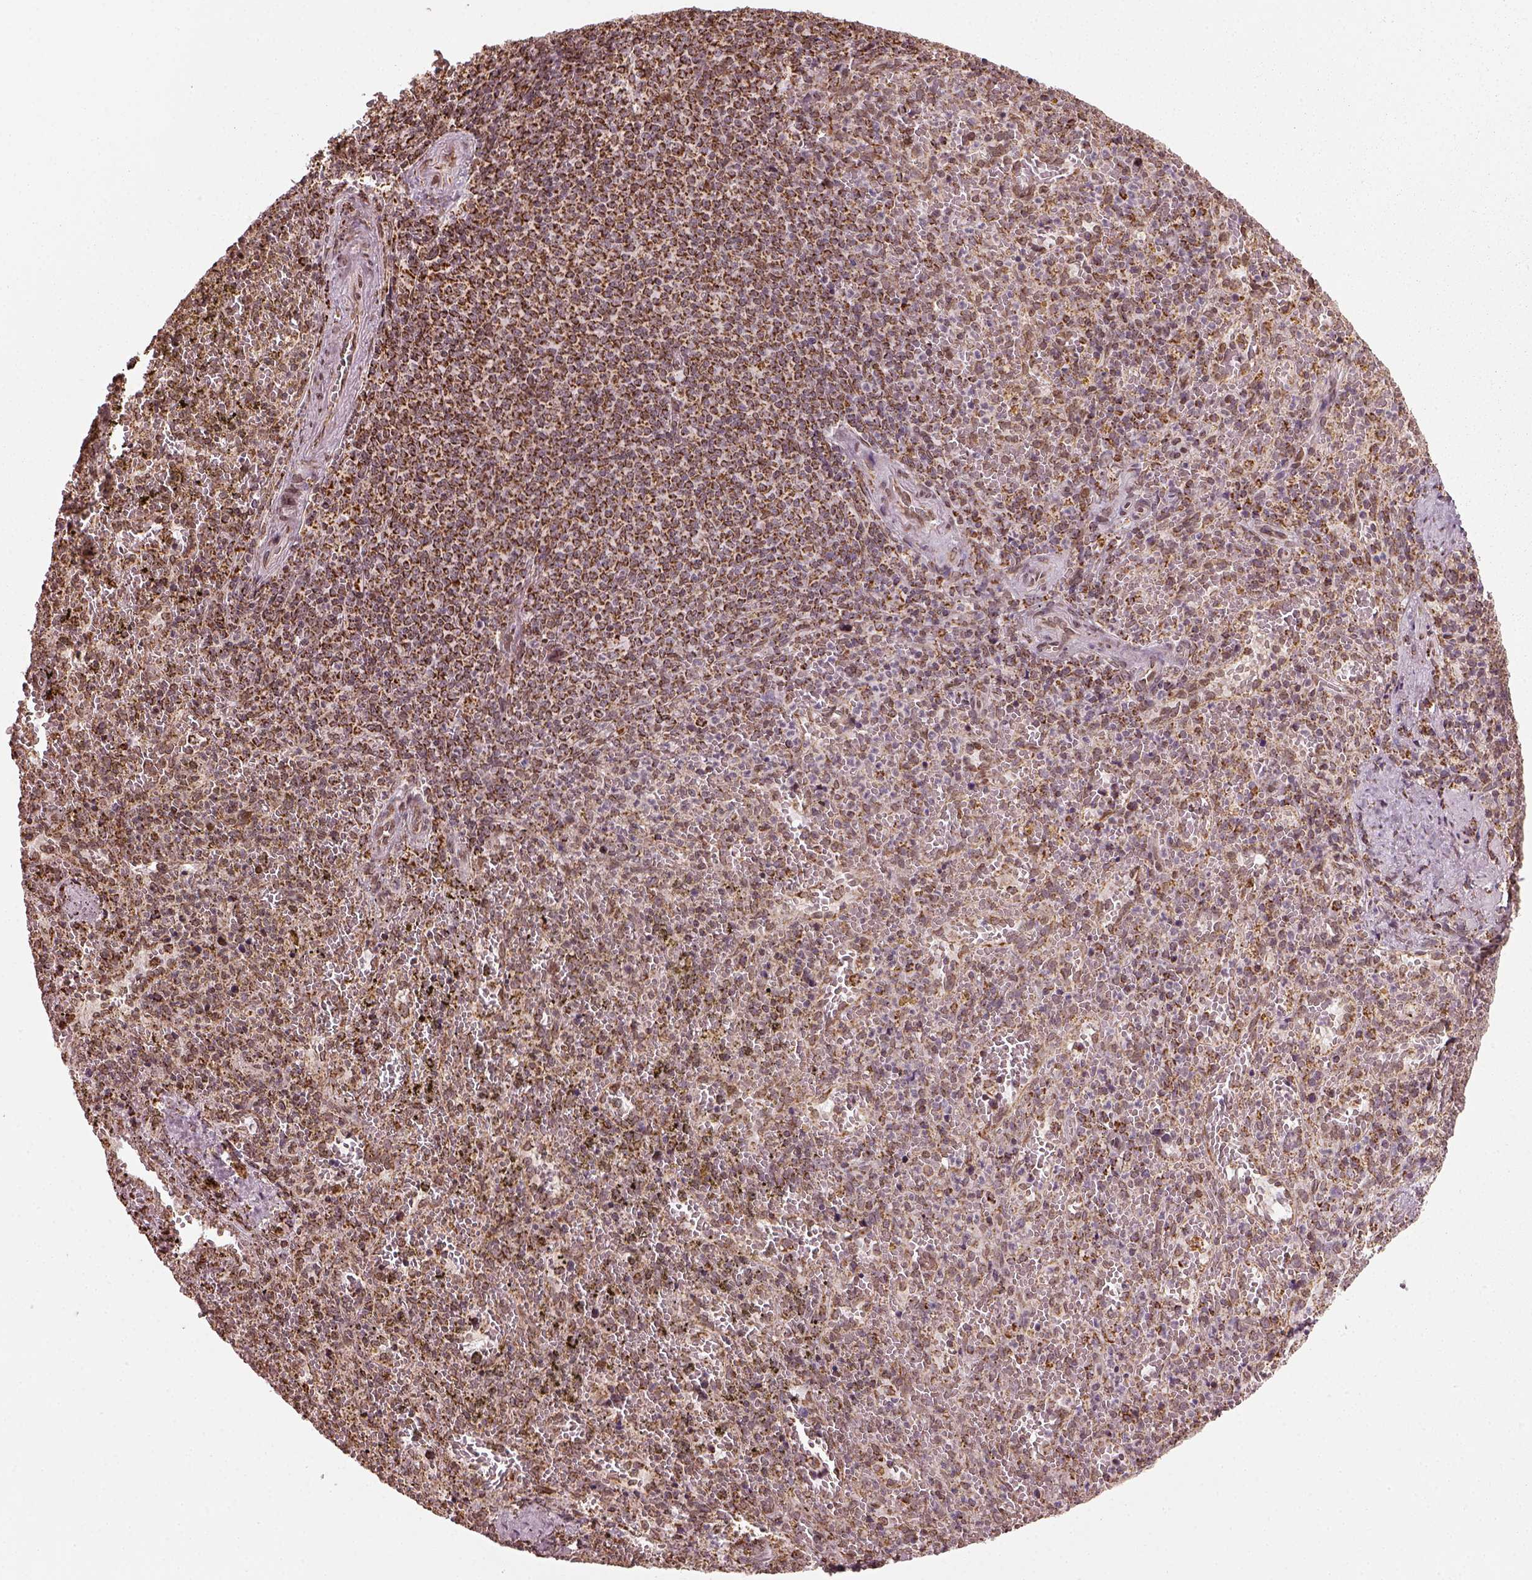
{"staining": {"intensity": "strong", "quantity": "25%-75%", "location": "cytoplasmic/membranous"}, "tissue": "spleen", "cell_type": "Cells in red pulp", "image_type": "normal", "snomed": [{"axis": "morphology", "description": "Normal tissue, NOS"}, {"axis": "topography", "description": "Spleen"}], "caption": "Immunohistochemical staining of normal human spleen displays strong cytoplasmic/membranous protein expression in about 25%-75% of cells in red pulp.", "gene": "ACOT2", "patient": {"sex": "female", "age": 50}}